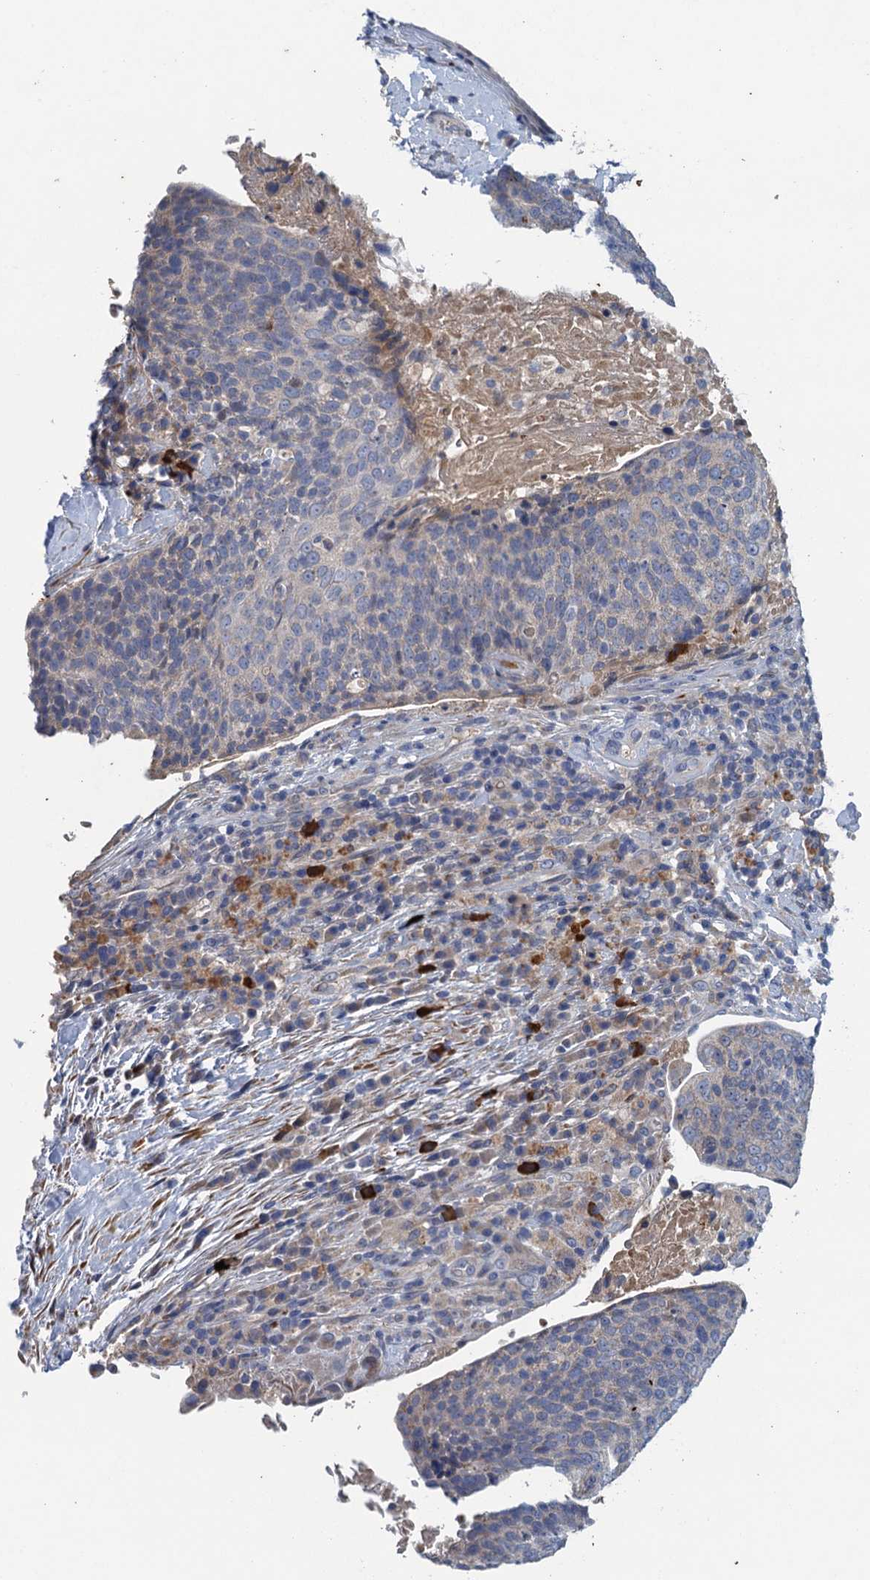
{"staining": {"intensity": "negative", "quantity": "none", "location": "none"}, "tissue": "head and neck cancer", "cell_type": "Tumor cells", "image_type": "cancer", "snomed": [{"axis": "morphology", "description": "Squamous cell carcinoma, NOS"}, {"axis": "morphology", "description": "Squamous cell carcinoma, metastatic, NOS"}, {"axis": "topography", "description": "Lymph node"}, {"axis": "topography", "description": "Head-Neck"}], "caption": "This is an IHC photomicrograph of head and neck cancer (squamous cell carcinoma). There is no expression in tumor cells.", "gene": "TPCN1", "patient": {"sex": "male", "age": 62}}